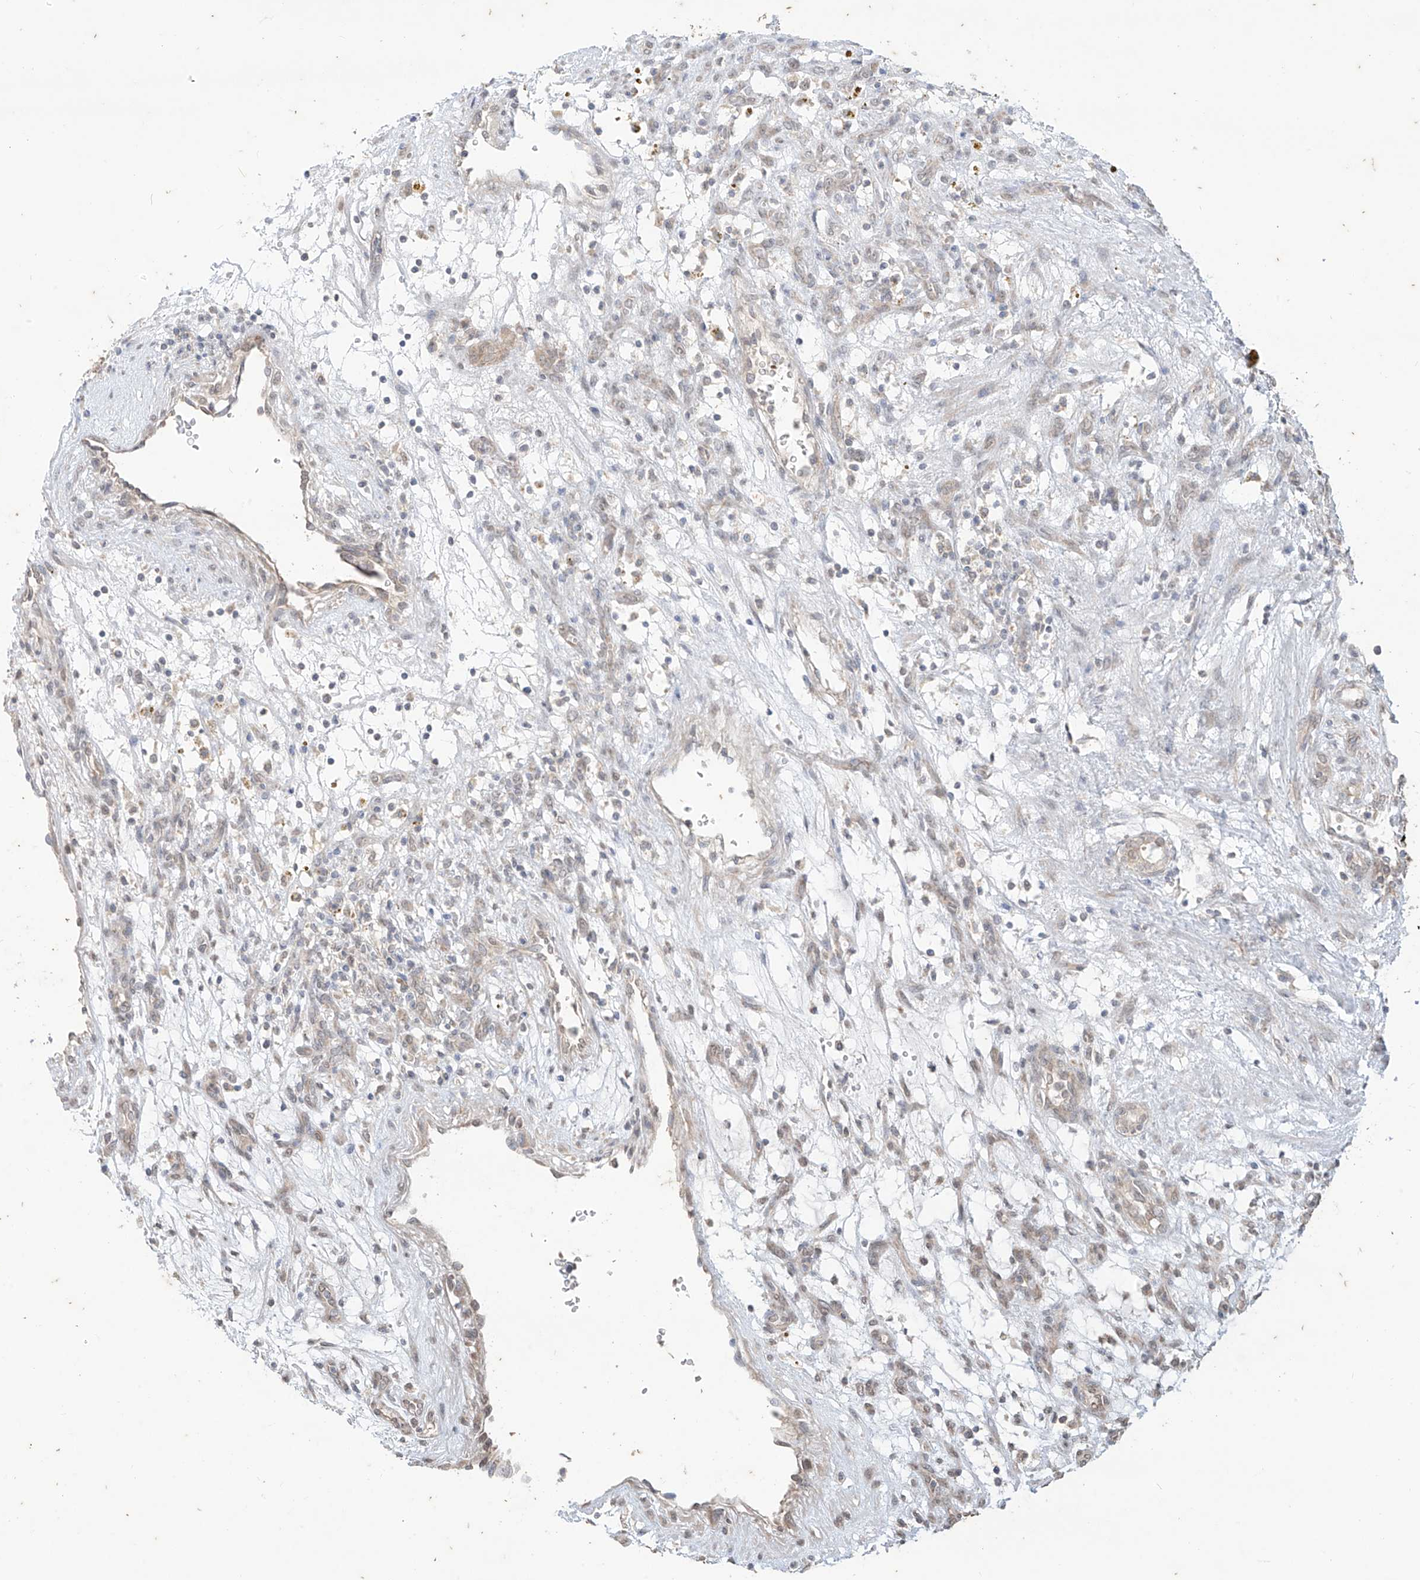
{"staining": {"intensity": "weak", "quantity": "25%-75%", "location": "cytoplasmic/membranous"}, "tissue": "renal cancer", "cell_type": "Tumor cells", "image_type": "cancer", "snomed": [{"axis": "morphology", "description": "Adenocarcinoma, NOS"}, {"axis": "topography", "description": "Kidney"}], "caption": "High-power microscopy captured an immunohistochemistry (IHC) histopathology image of renal cancer (adenocarcinoma), revealing weak cytoplasmic/membranous positivity in approximately 25%-75% of tumor cells.", "gene": "MTUS2", "patient": {"sex": "female", "age": 57}}